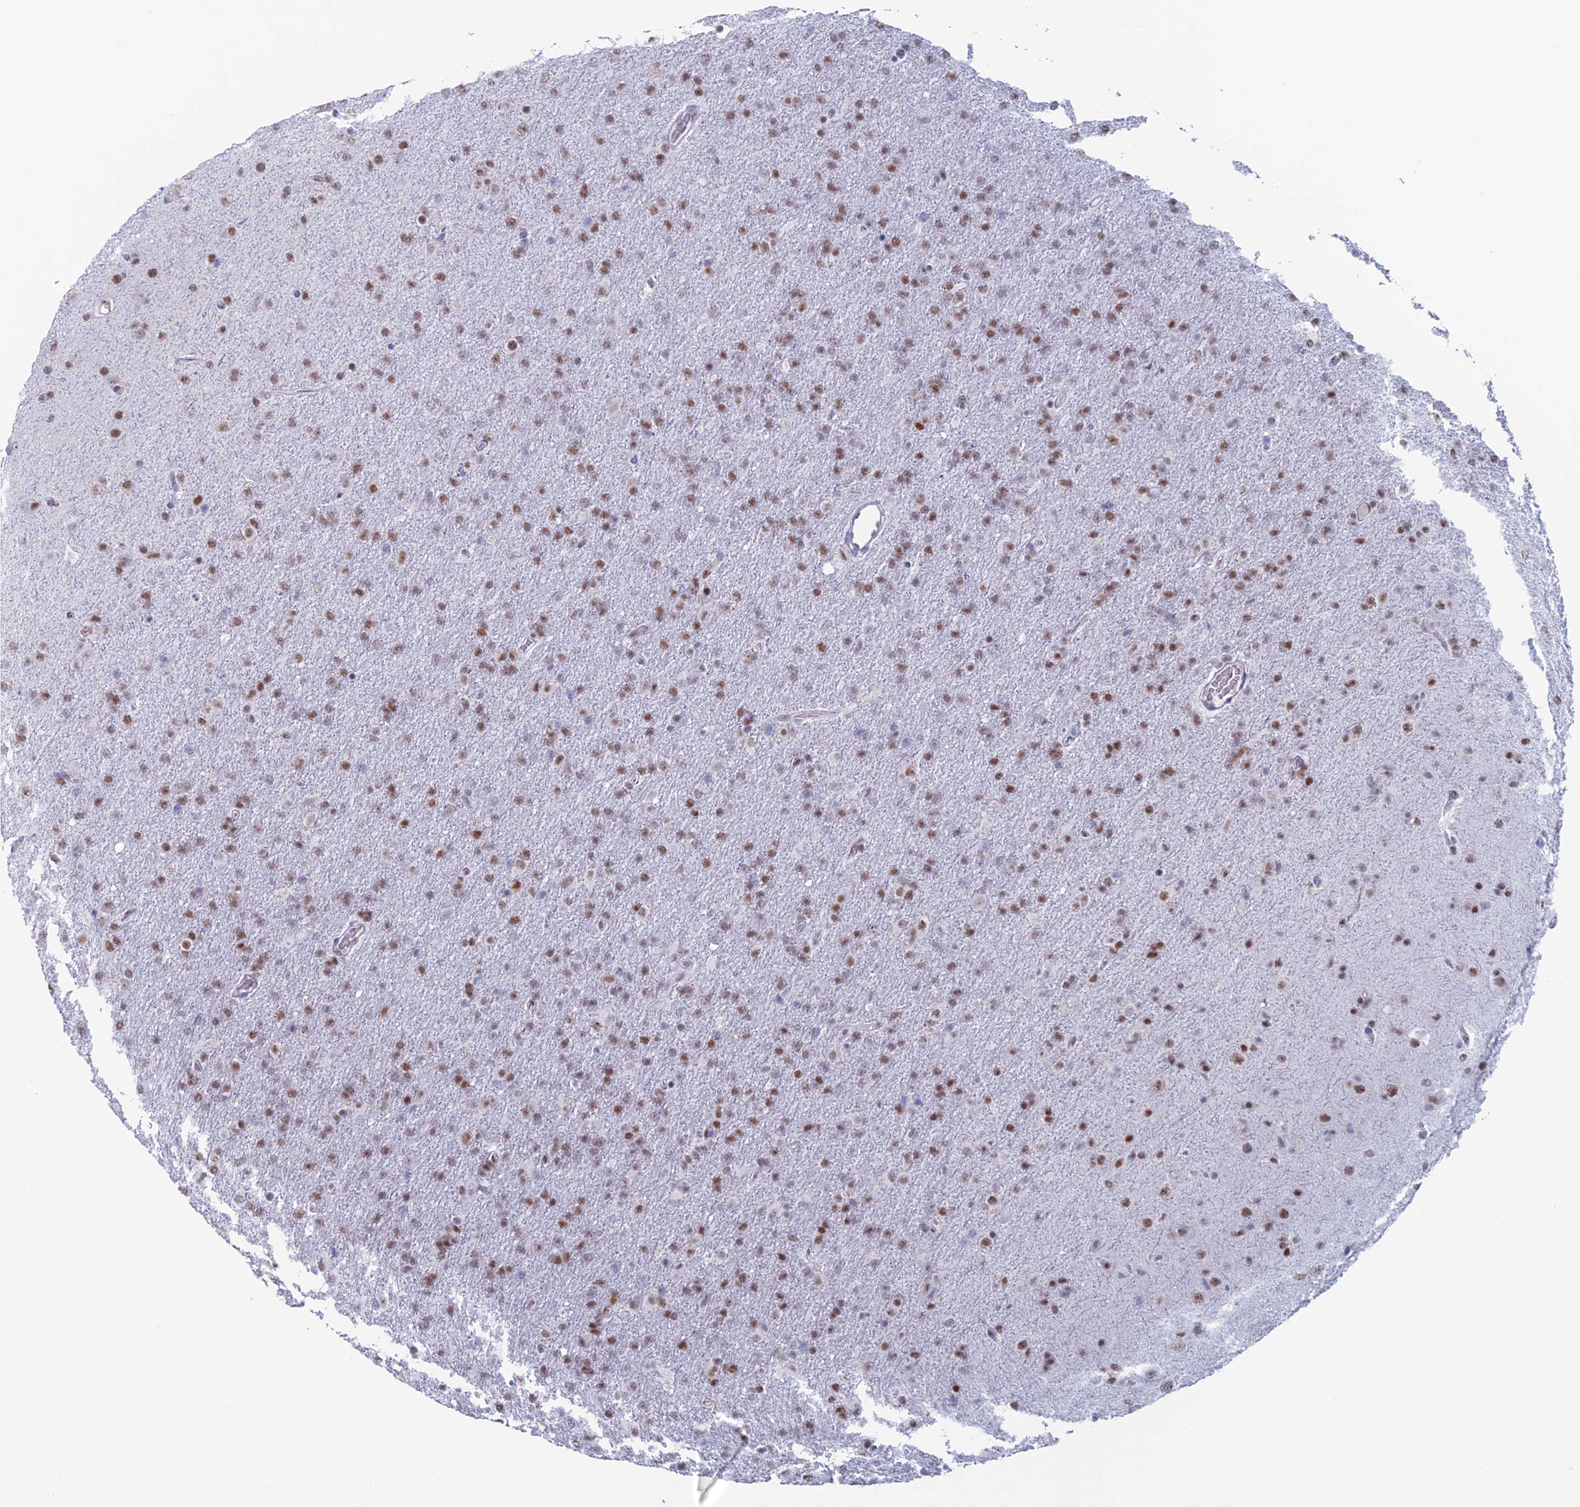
{"staining": {"intensity": "moderate", "quantity": ">75%", "location": "nuclear"}, "tissue": "glioma", "cell_type": "Tumor cells", "image_type": "cancer", "snomed": [{"axis": "morphology", "description": "Glioma, malignant, Low grade"}, {"axis": "topography", "description": "Brain"}], "caption": "Immunohistochemistry (IHC) (DAB) staining of human malignant glioma (low-grade) demonstrates moderate nuclear protein positivity in about >75% of tumor cells.", "gene": "NOL4L", "patient": {"sex": "male", "age": 65}}